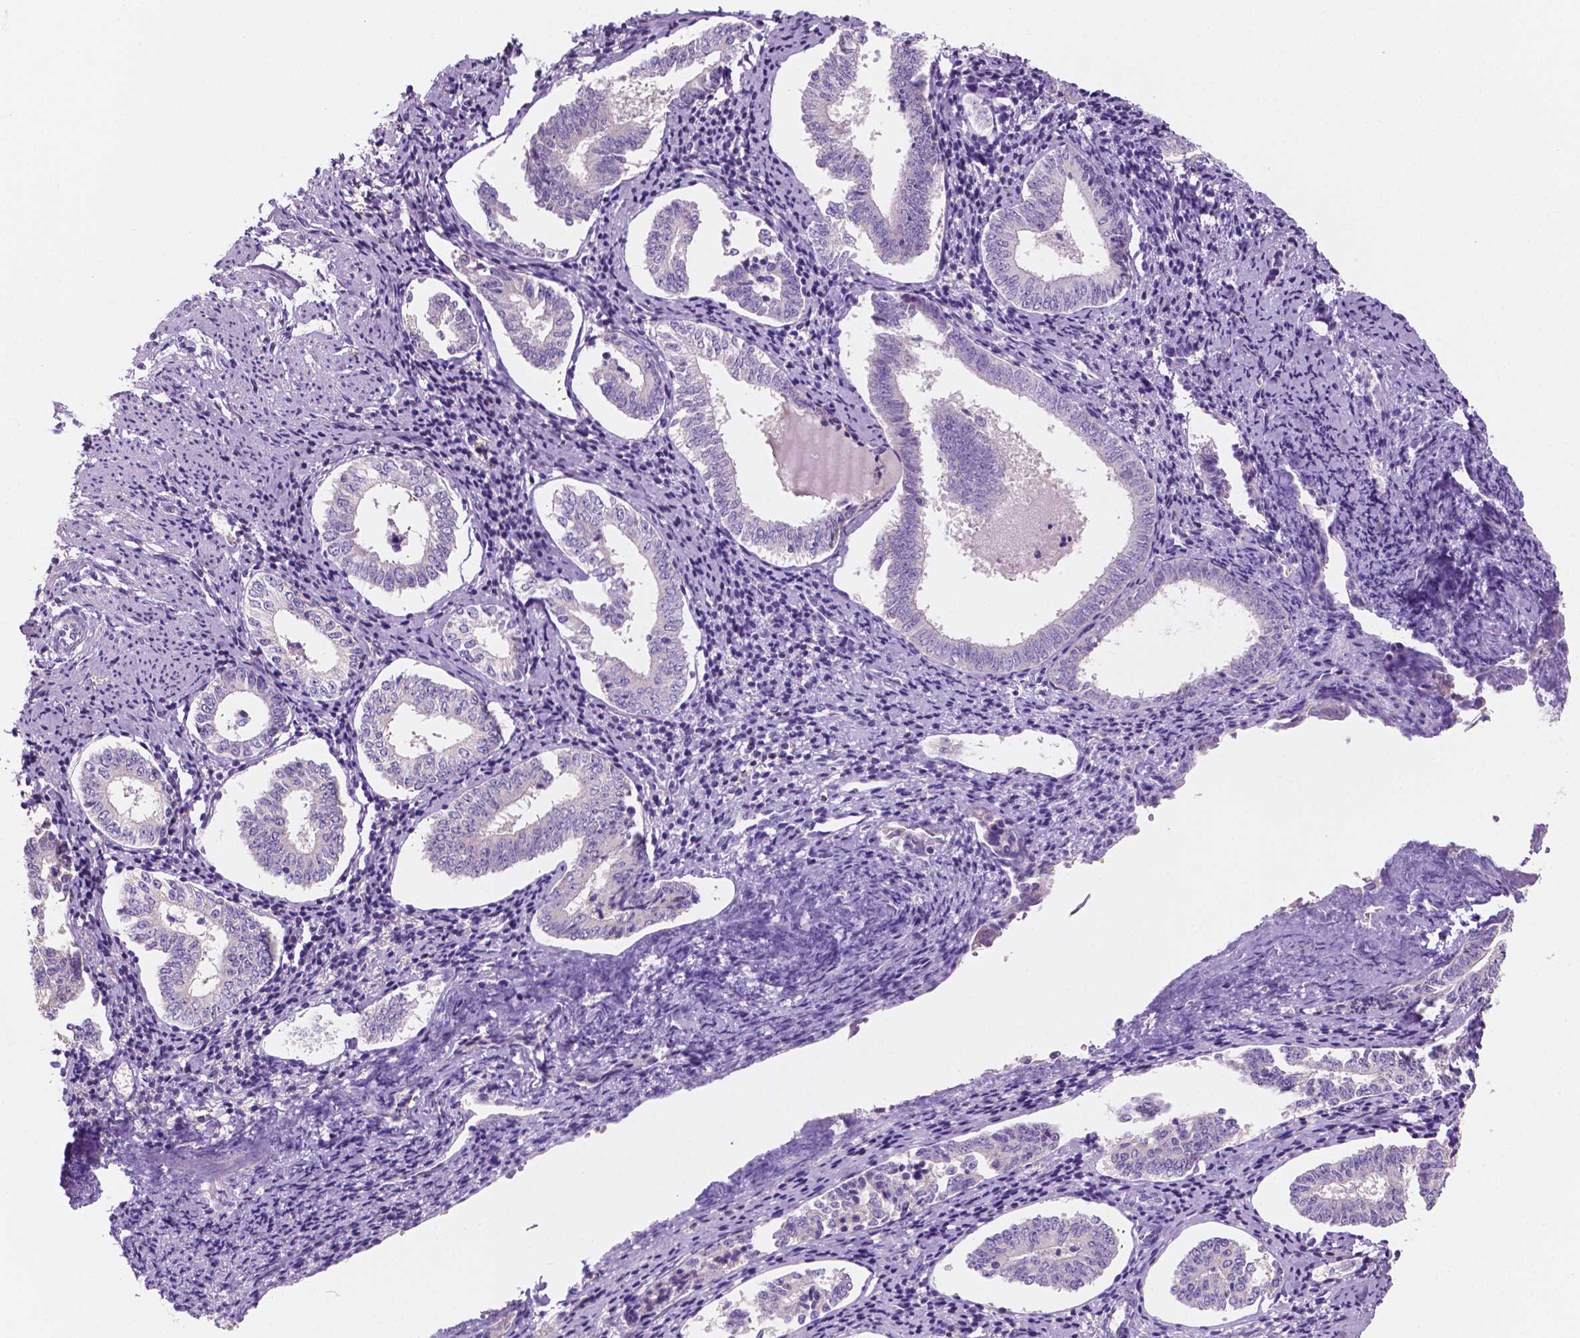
{"staining": {"intensity": "negative", "quantity": "none", "location": "none"}, "tissue": "cervical cancer", "cell_type": "Tumor cells", "image_type": "cancer", "snomed": [{"axis": "morphology", "description": "Squamous cell carcinoma, NOS"}, {"axis": "topography", "description": "Cervix"}], "caption": "A histopathology image of human cervical squamous cell carcinoma is negative for staining in tumor cells.", "gene": "SEMA4A", "patient": {"sex": "female", "age": 59}}